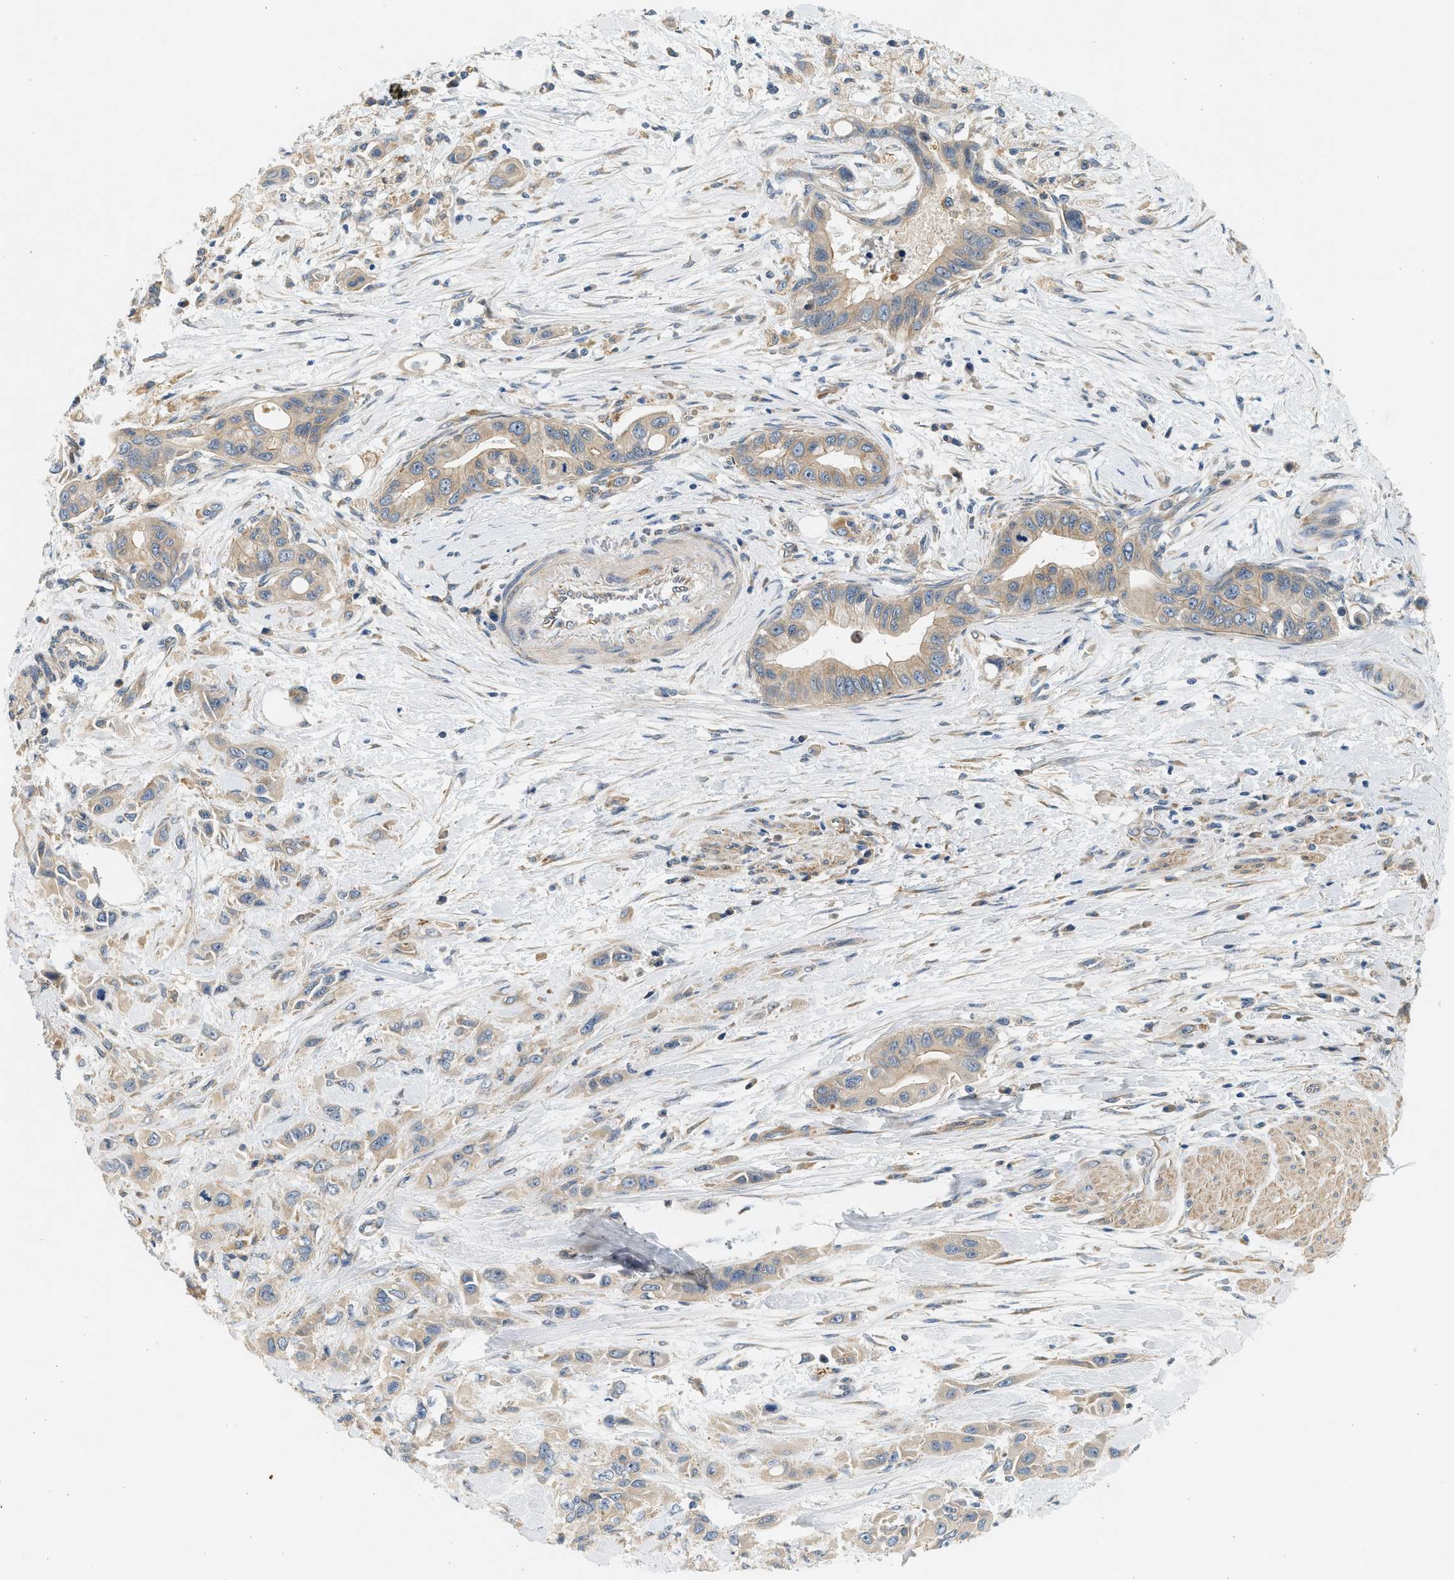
{"staining": {"intensity": "weak", "quantity": ">75%", "location": "cytoplasmic/membranous"}, "tissue": "pancreatic cancer", "cell_type": "Tumor cells", "image_type": "cancer", "snomed": [{"axis": "morphology", "description": "Adenocarcinoma, NOS"}, {"axis": "topography", "description": "Pancreas"}], "caption": "Weak cytoplasmic/membranous expression is present in about >75% of tumor cells in adenocarcinoma (pancreatic). (DAB (3,3'-diaminobenzidine) IHC with brightfield microscopy, high magnification).", "gene": "KDELR2", "patient": {"sex": "female", "age": 73}}